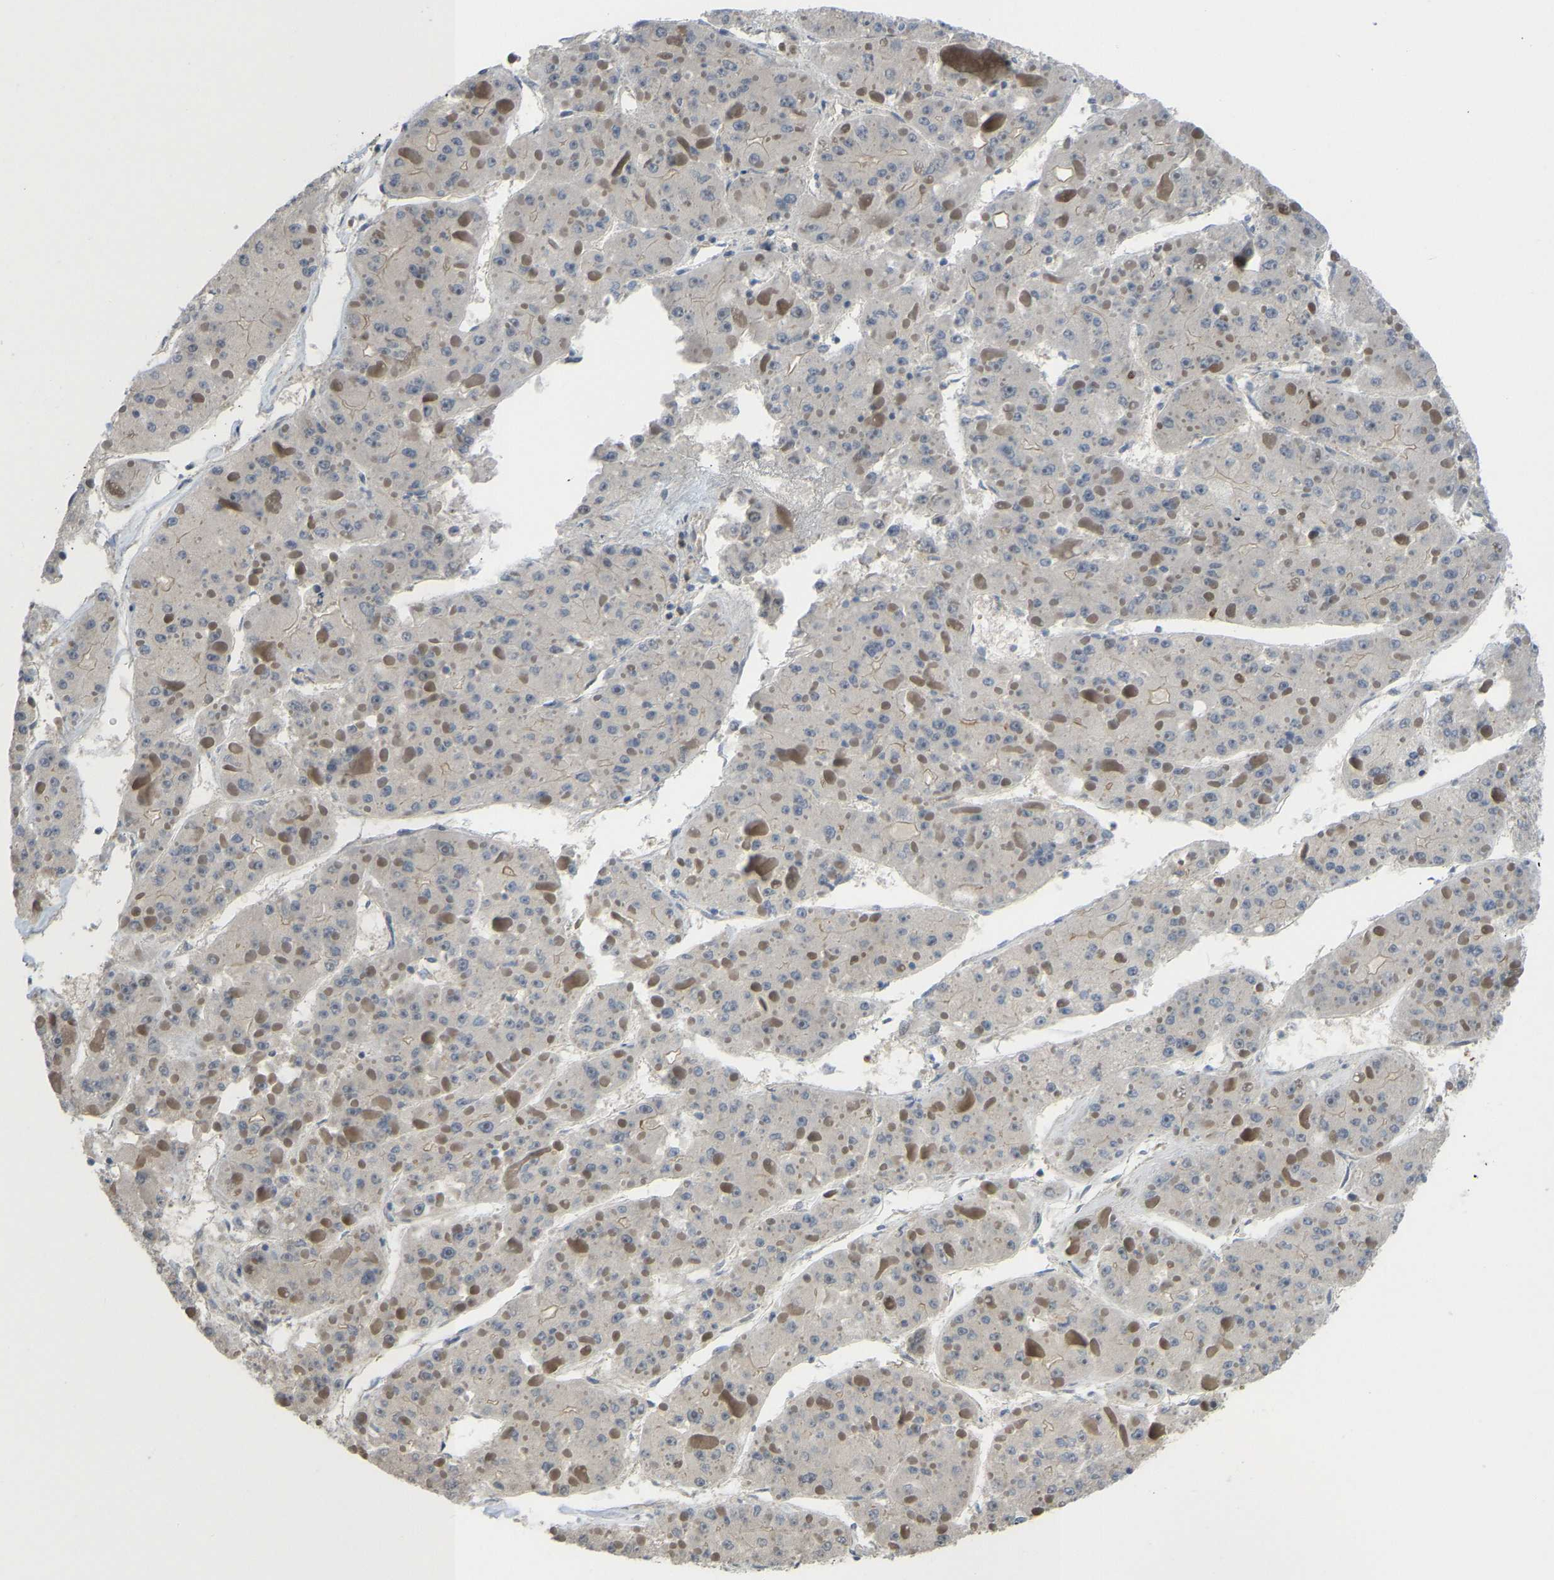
{"staining": {"intensity": "negative", "quantity": "none", "location": "none"}, "tissue": "liver cancer", "cell_type": "Tumor cells", "image_type": "cancer", "snomed": [{"axis": "morphology", "description": "Carcinoma, Hepatocellular, NOS"}, {"axis": "topography", "description": "Liver"}], "caption": "This is an immunohistochemistry histopathology image of liver cancer (hepatocellular carcinoma). There is no positivity in tumor cells.", "gene": "KIAA1671", "patient": {"sex": "female", "age": 73}}